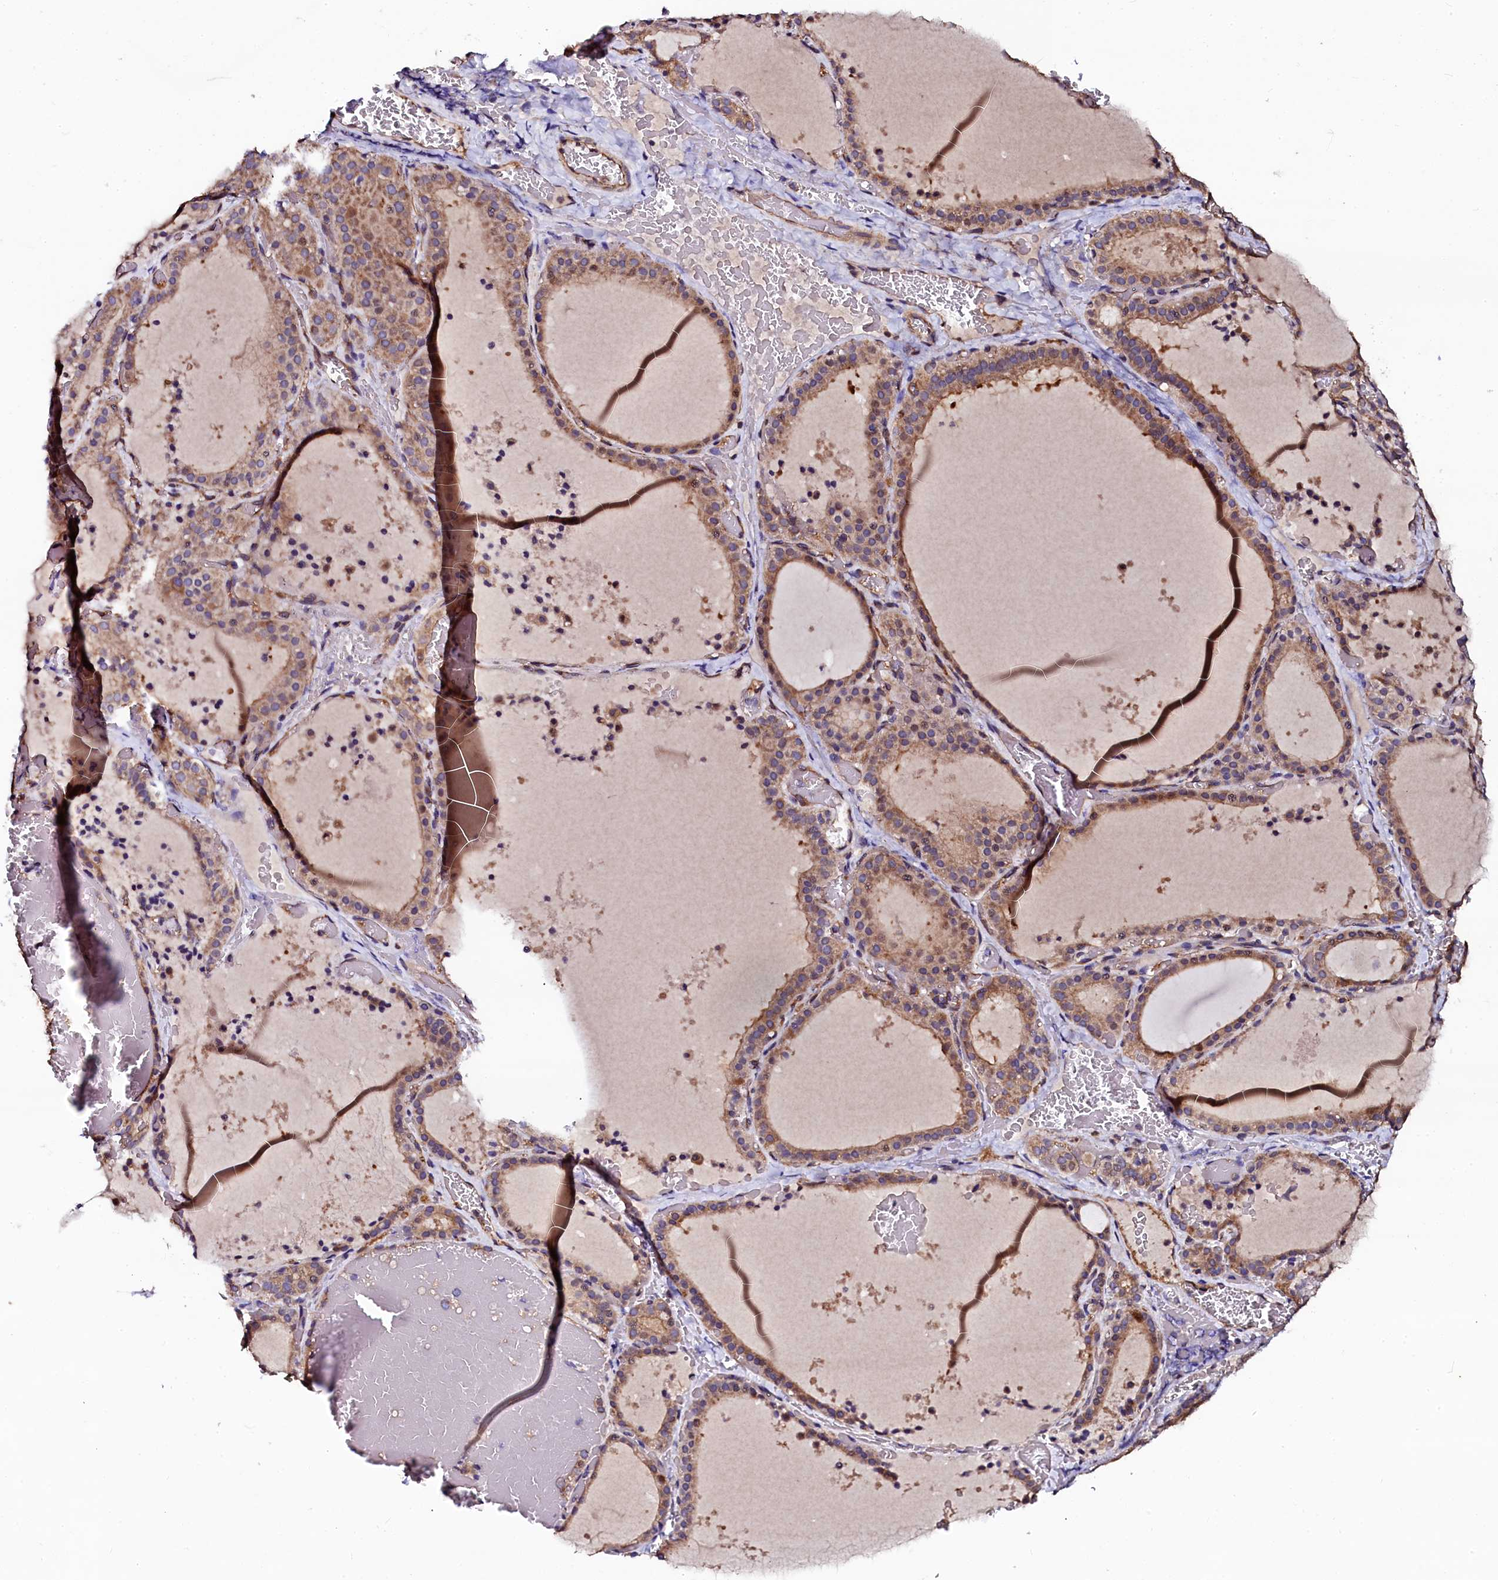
{"staining": {"intensity": "moderate", "quantity": ">75%", "location": "cytoplasmic/membranous"}, "tissue": "thyroid gland", "cell_type": "Glandular cells", "image_type": "normal", "snomed": [{"axis": "morphology", "description": "Normal tissue, NOS"}, {"axis": "topography", "description": "Thyroid gland"}], "caption": "Thyroid gland stained for a protein displays moderate cytoplasmic/membranous positivity in glandular cells. The staining is performed using DAB (3,3'-diaminobenzidine) brown chromogen to label protein expression. The nuclei are counter-stained blue using hematoxylin.", "gene": "APPL2", "patient": {"sex": "female", "age": 39}}